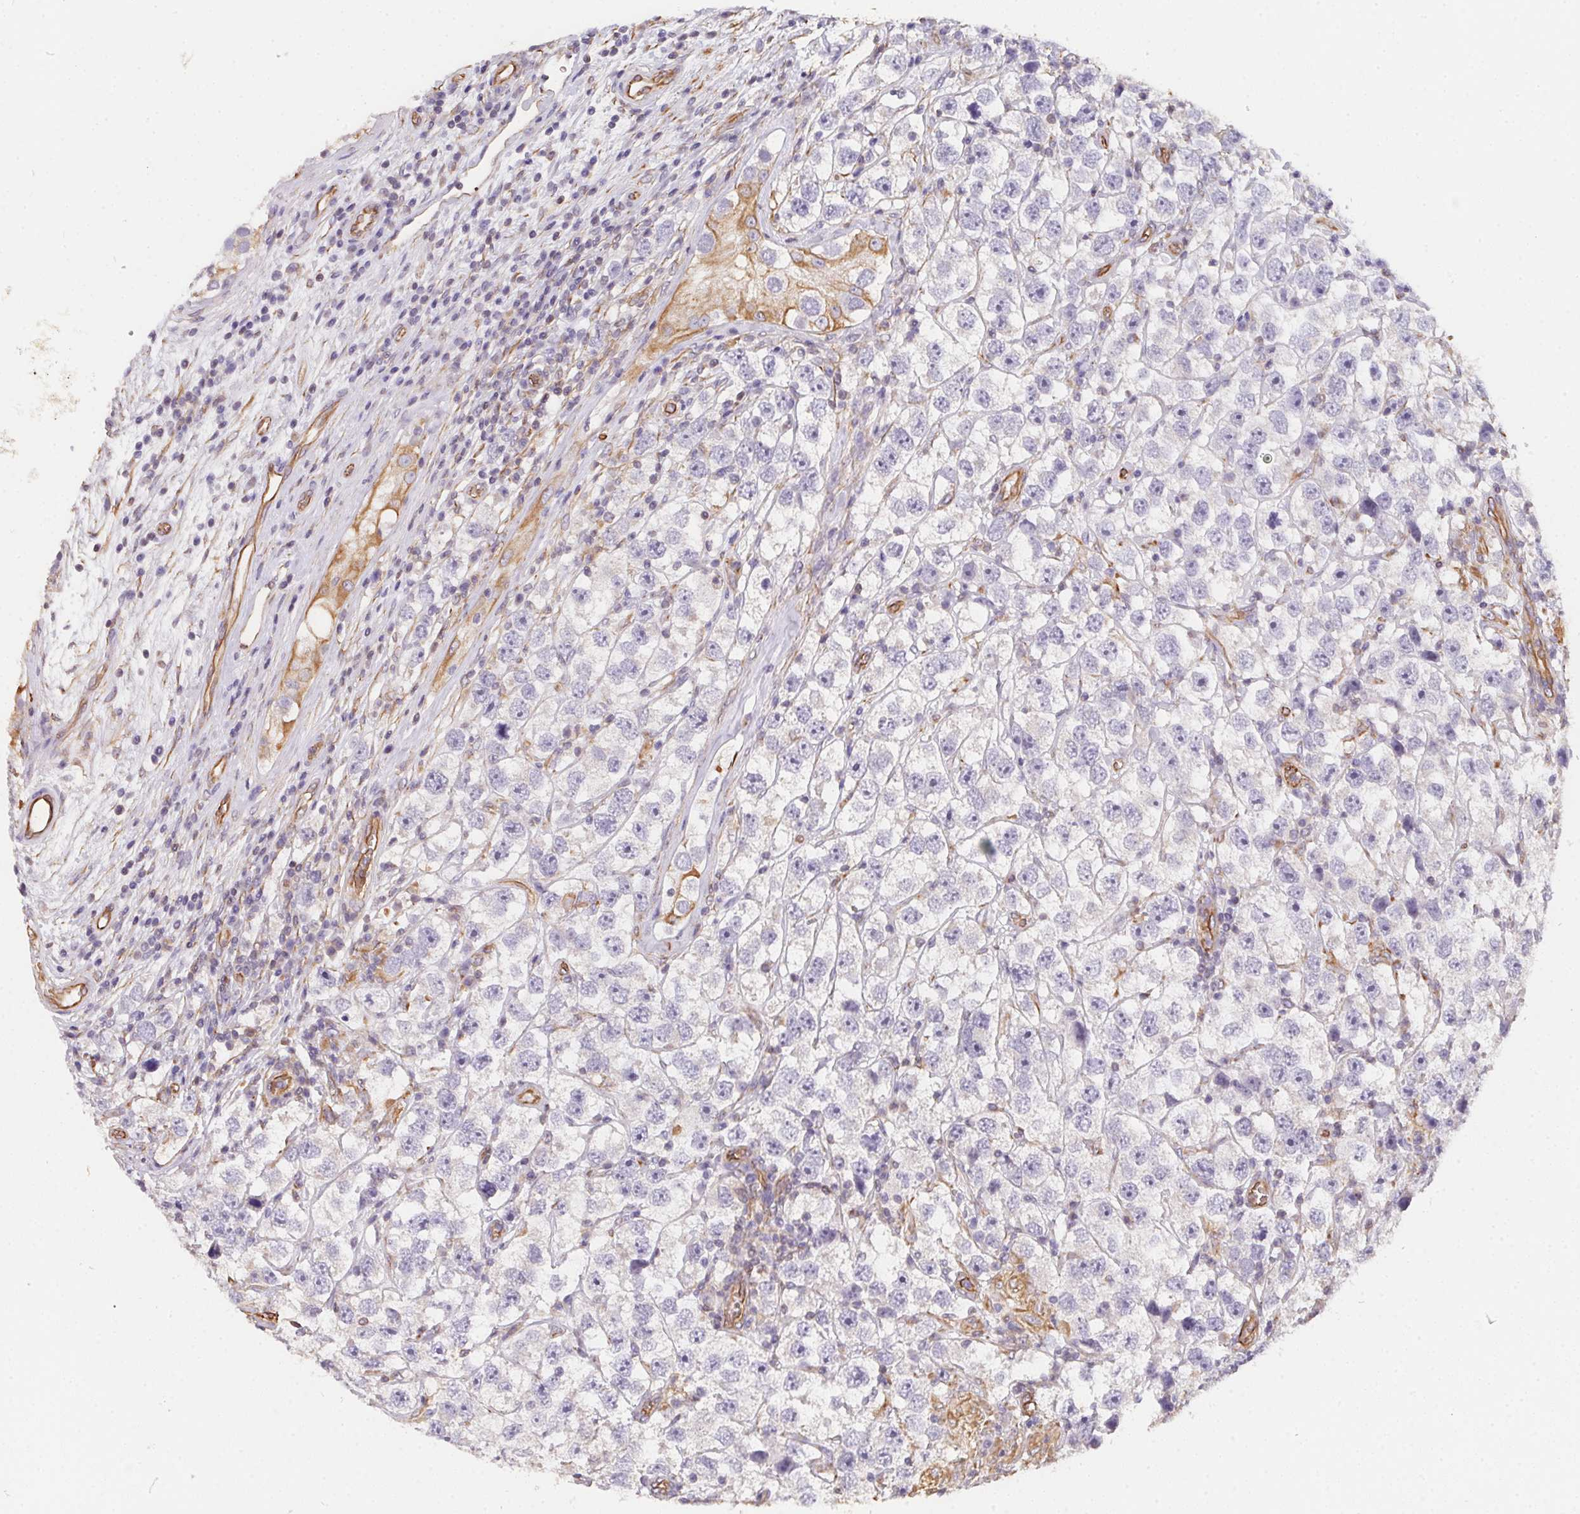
{"staining": {"intensity": "negative", "quantity": "none", "location": "none"}, "tissue": "testis cancer", "cell_type": "Tumor cells", "image_type": "cancer", "snomed": [{"axis": "morphology", "description": "Seminoma, NOS"}, {"axis": "topography", "description": "Testis"}], "caption": "Immunohistochemistry image of neoplastic tissue: human testis cancer stained with DAB (3,3'-diaminobenzidine) reveals no significant protein expression in tumor cells. The staining is performed using DAB (3,3'-diaminobenzidine) brown chromogen with nuclei counter-stained in using hematoxylin.", "gene": "TBKBP1", "patient": {"sex": "male", "age": 26}}